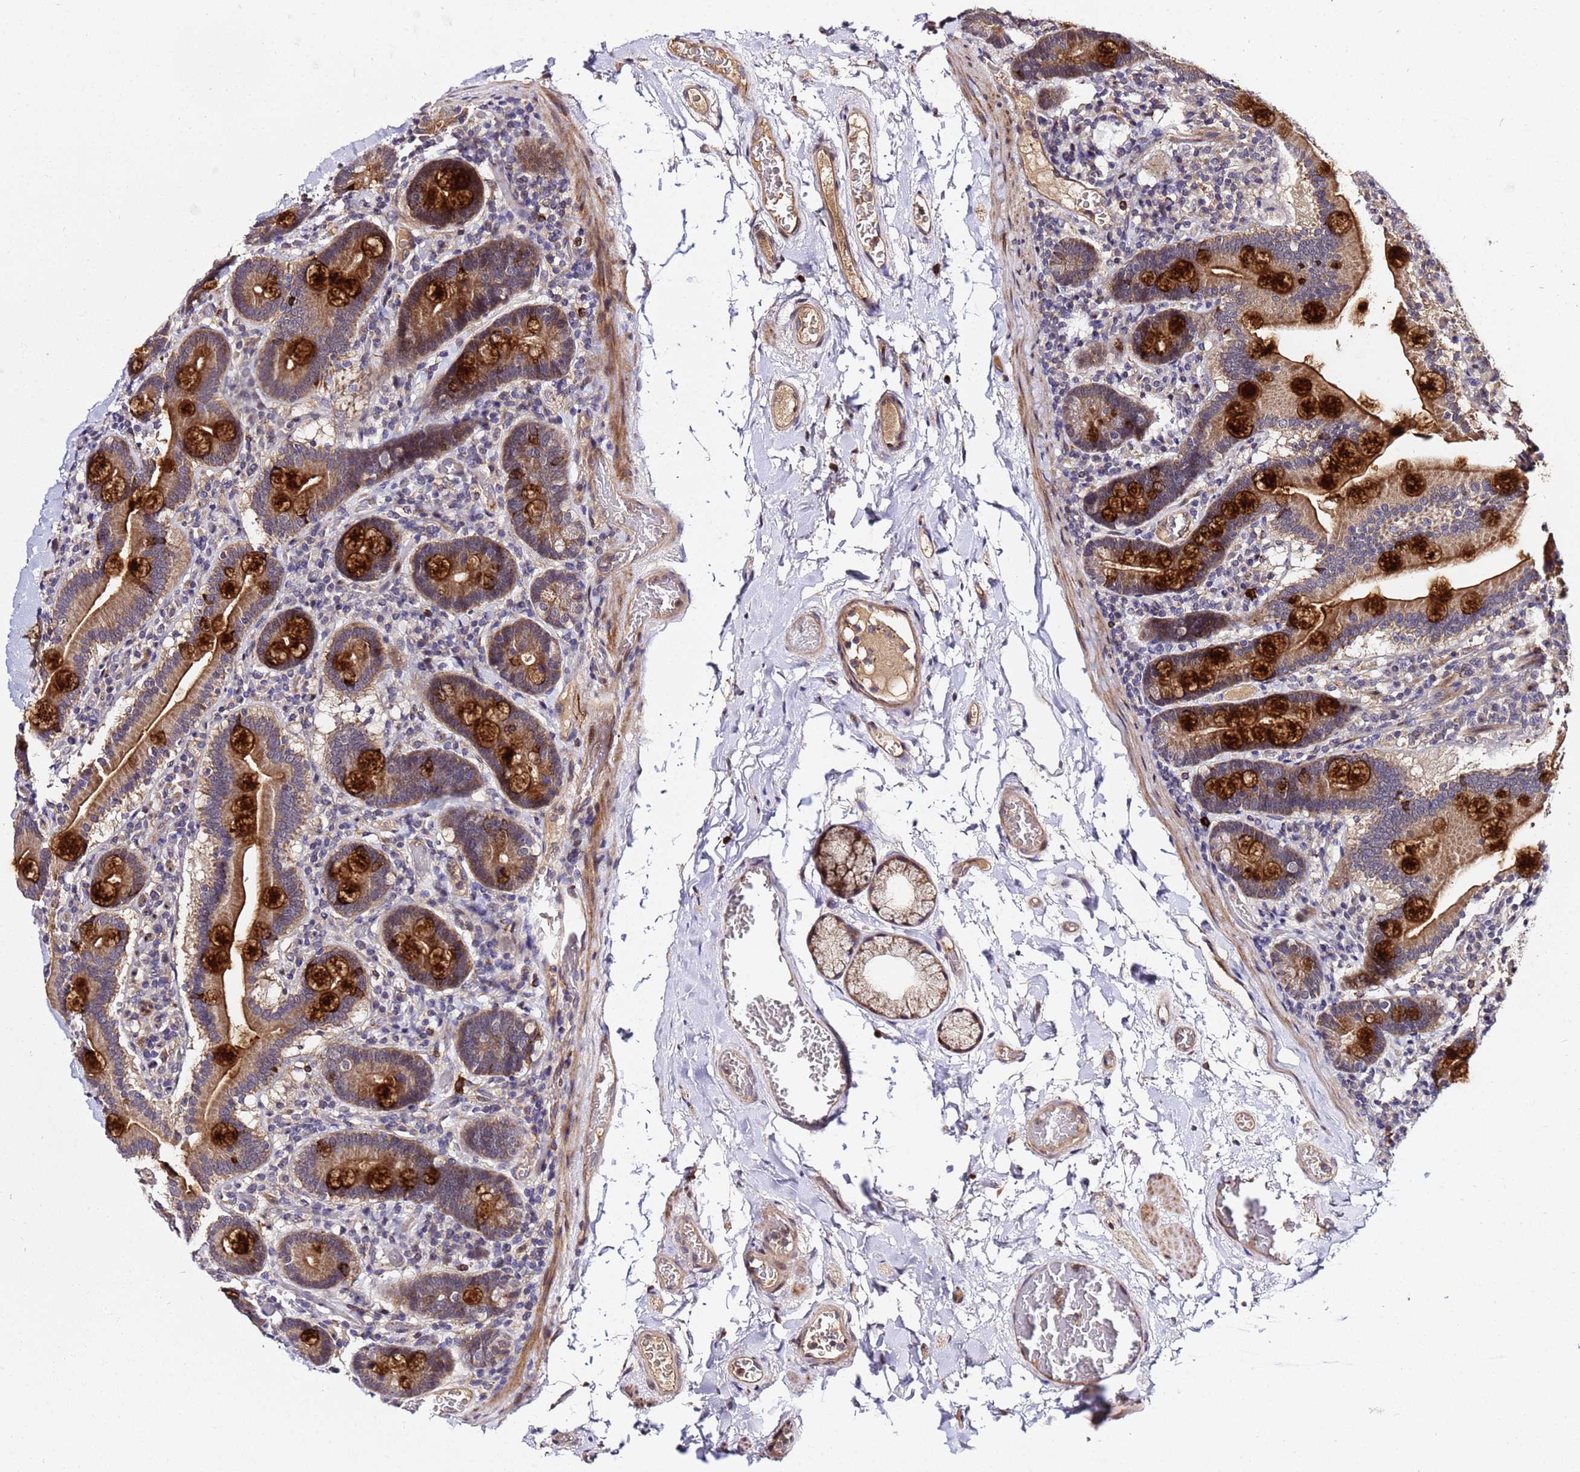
{"staining": {"intensity": "strong", "quantity": "25%-75%", "location": "cytoplasmic/membranous"}, "tissue": "duodenum", "cell_type": "Glandular cells", "image_type": "normal", "snomed": [{"axis": "morphology", "description": "Normal tissue, NOS"}, {"axis": "topography", "description": "Duodenum"}], "caption": "Protein staining of unremarkable duodenum demonstrates strong cytoplasmic/membranous positivity in approximately 25%-75% of glandular cells.", "gene": "PLXDC2", "patient": {"sex": "male", "age": 55}}